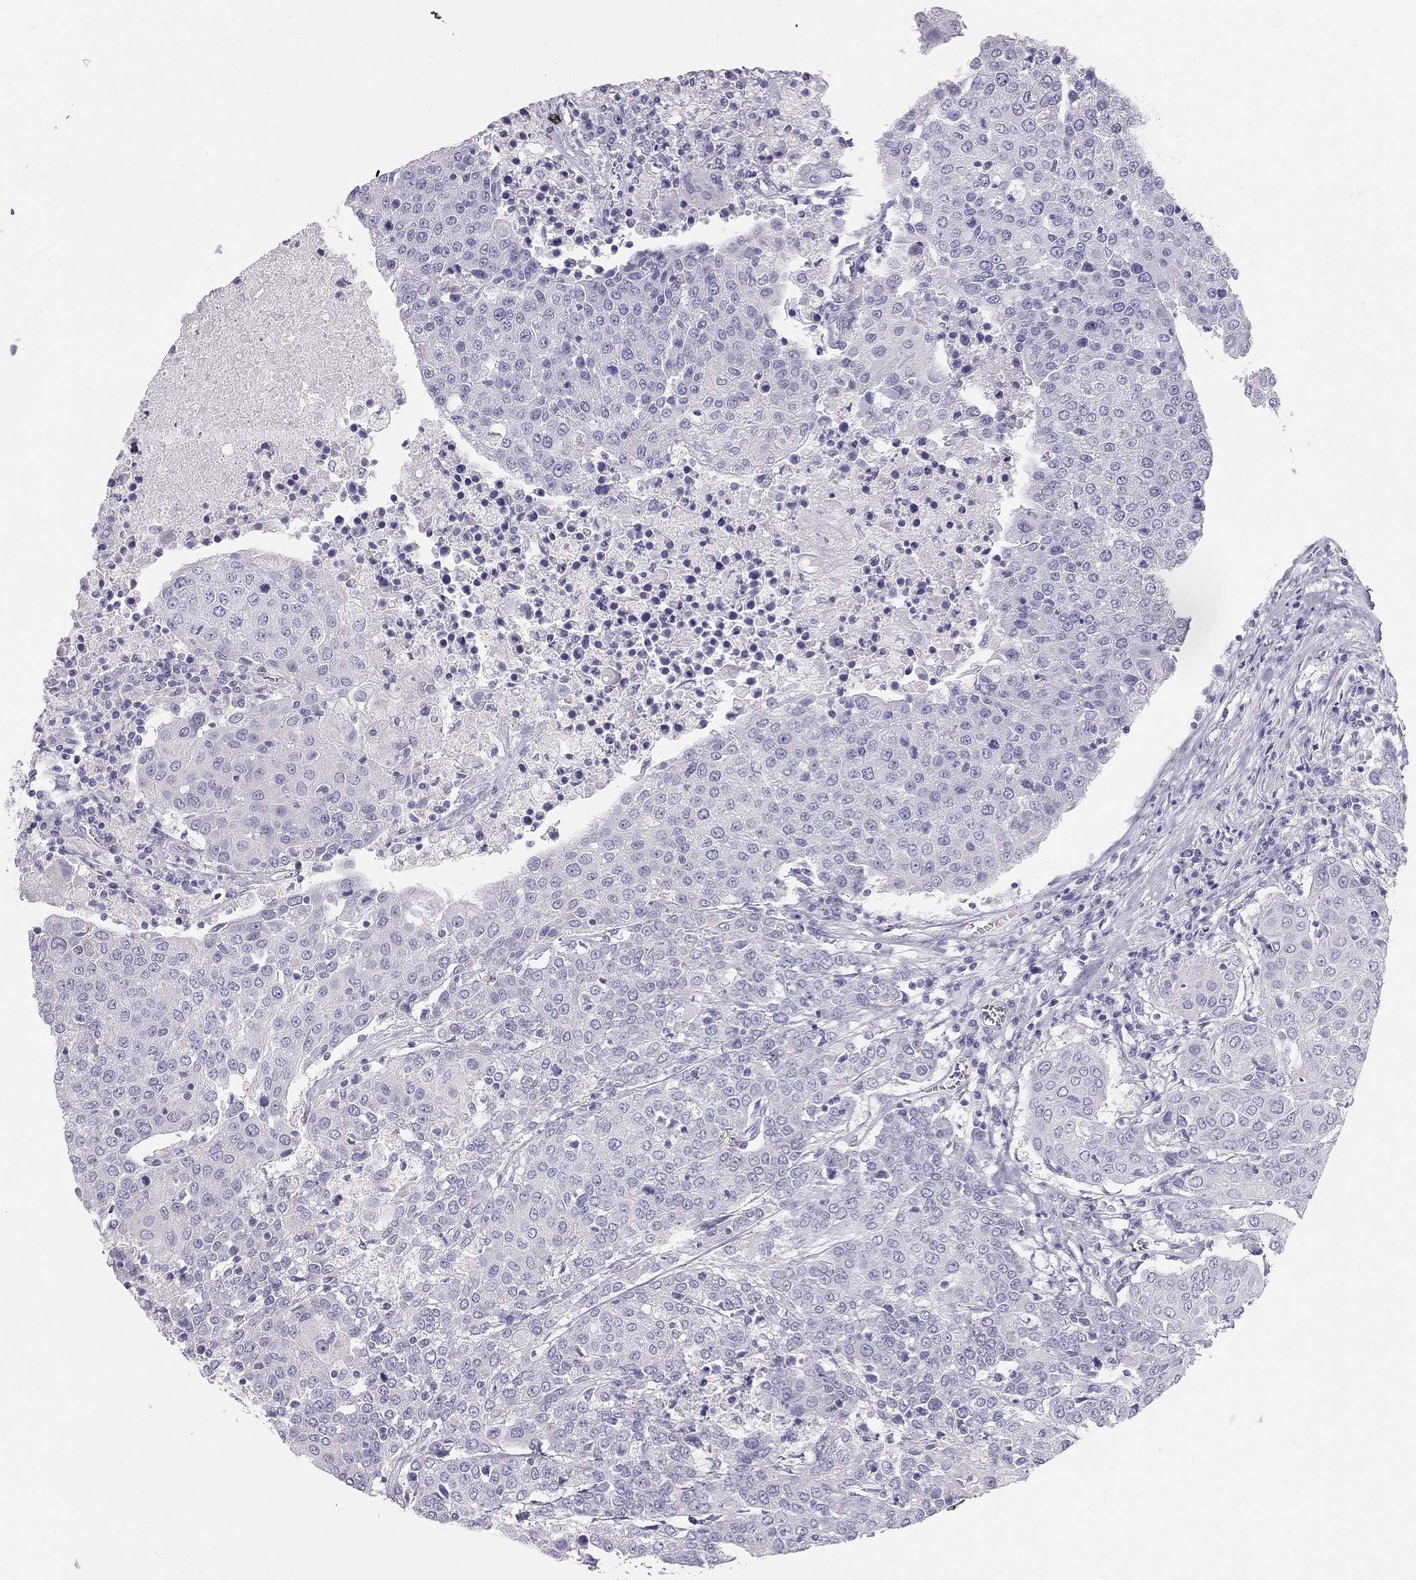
{"staining": {"intensity": "negative", "quantity": "none", "location": "none"}, "tissue": "urothelial cancer", "cell_type": "Tumor cells", "image_type": "cancer", "snomed": [{"axis": "morphology", "description": "Urothelial carcinoma, High grade"}, {"axis": "topography", "description": "Urinary bladder"}], "caption": "High magnification brightfield microscopy of urothelial cancer stained with DAB (3,3'-diaminobenzidine) (brown) and counterstained with hematoxylin (blue): tumor cells show no significant staining.", "gene": "SPATA12", "patient": {"sex": "female", "age": 85}}